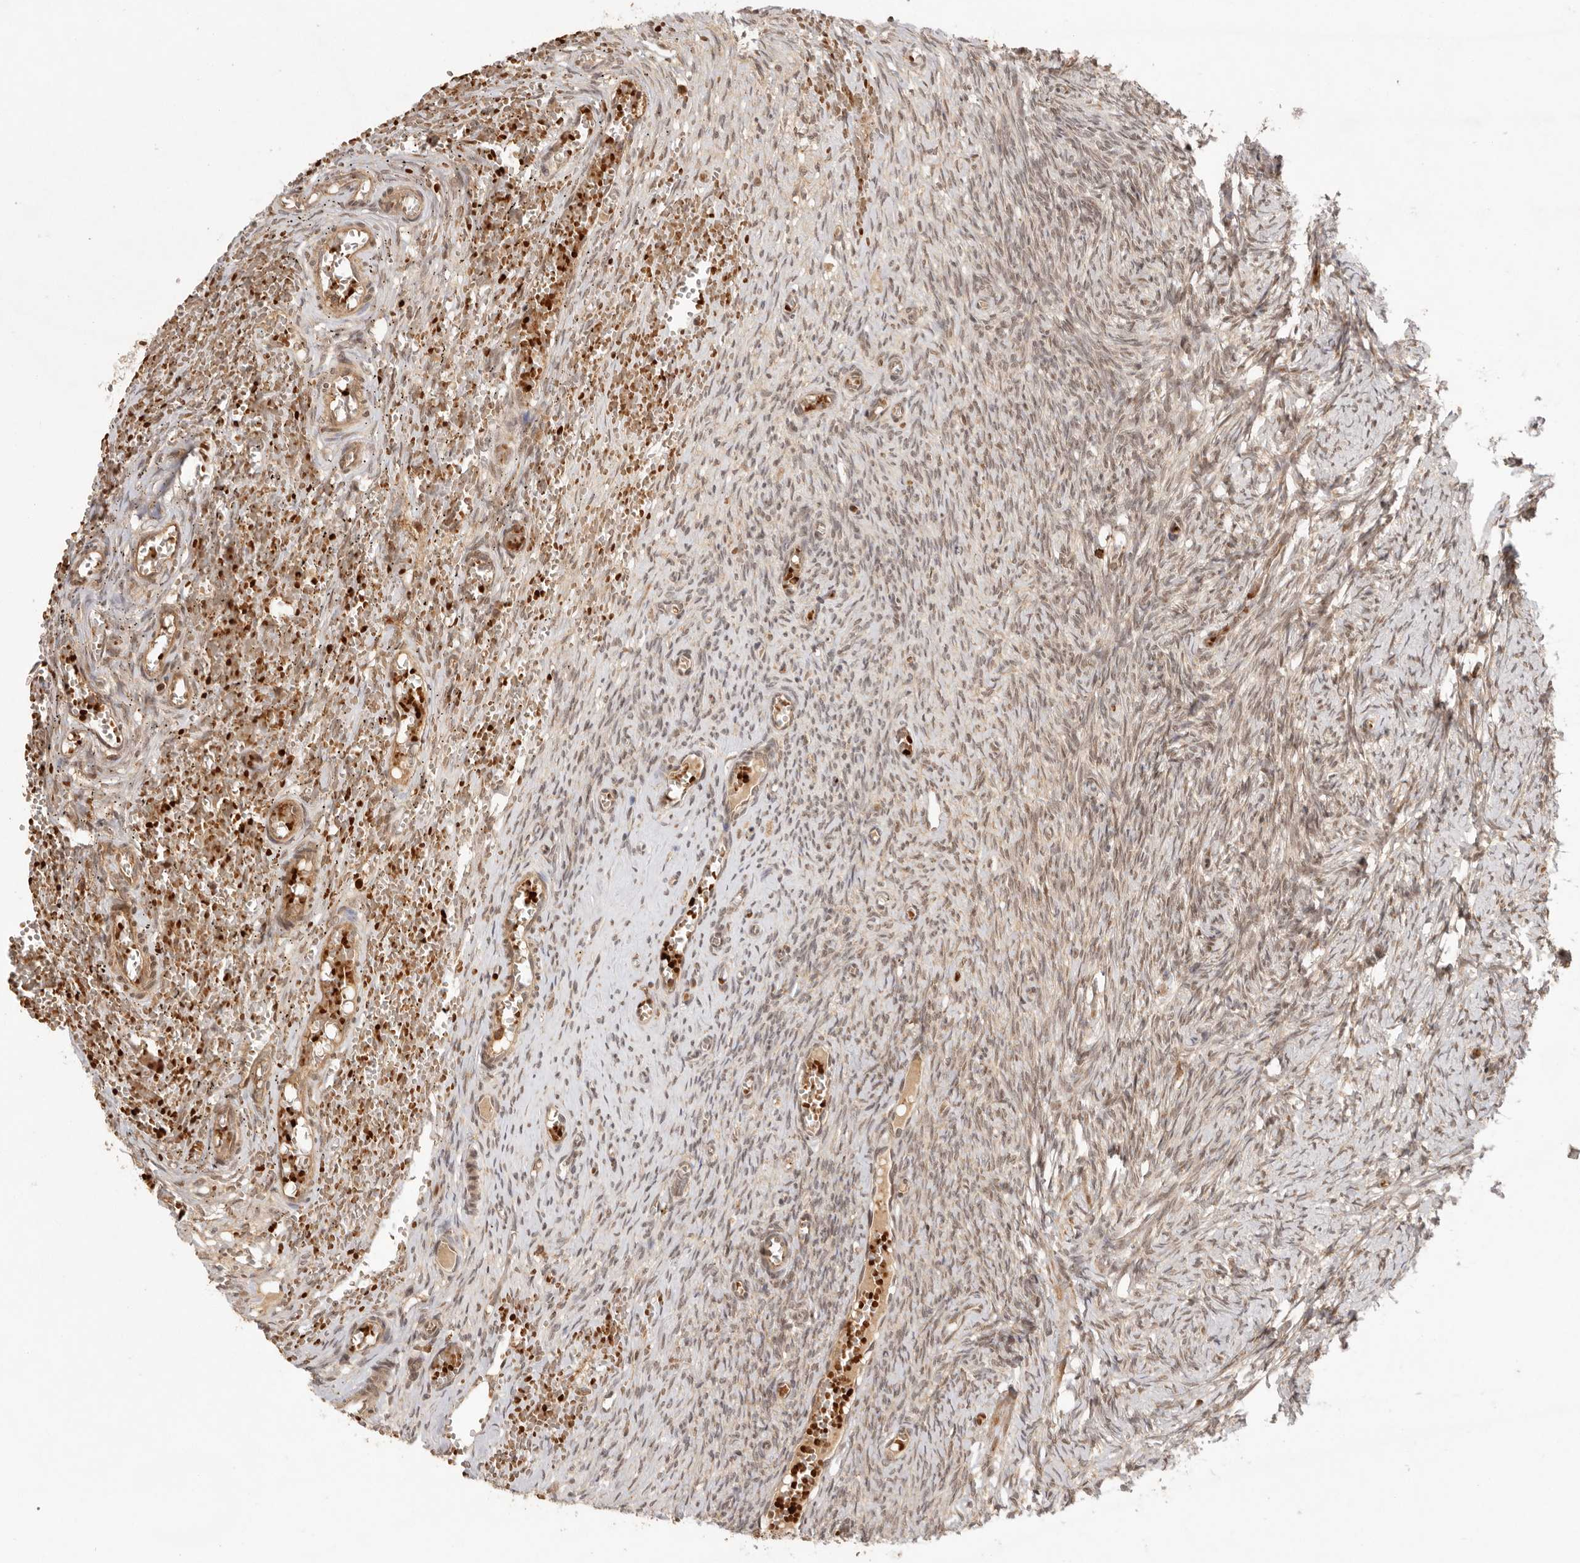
{"staining": {"intensity": "moderate", "quantity": ">75%", "location": "cytoplasmic/membranous"}, "tissue": "ovary", "cell_type": "Follicle cells", "image_type": "normal", "snomed": [{"axis": "morphology", "description": "Adenocarcinoma, NOS"}, {"axis": "topography", "description": "Endometrium"}], "caption": "Brown immunohistochemical staining in benign ovary demonstrates moderate cytoplasmic/membranous staining in about >75% of follicle cells.", "gene": "AHDC1", "patient": {"sex": "female", "age": 32}}